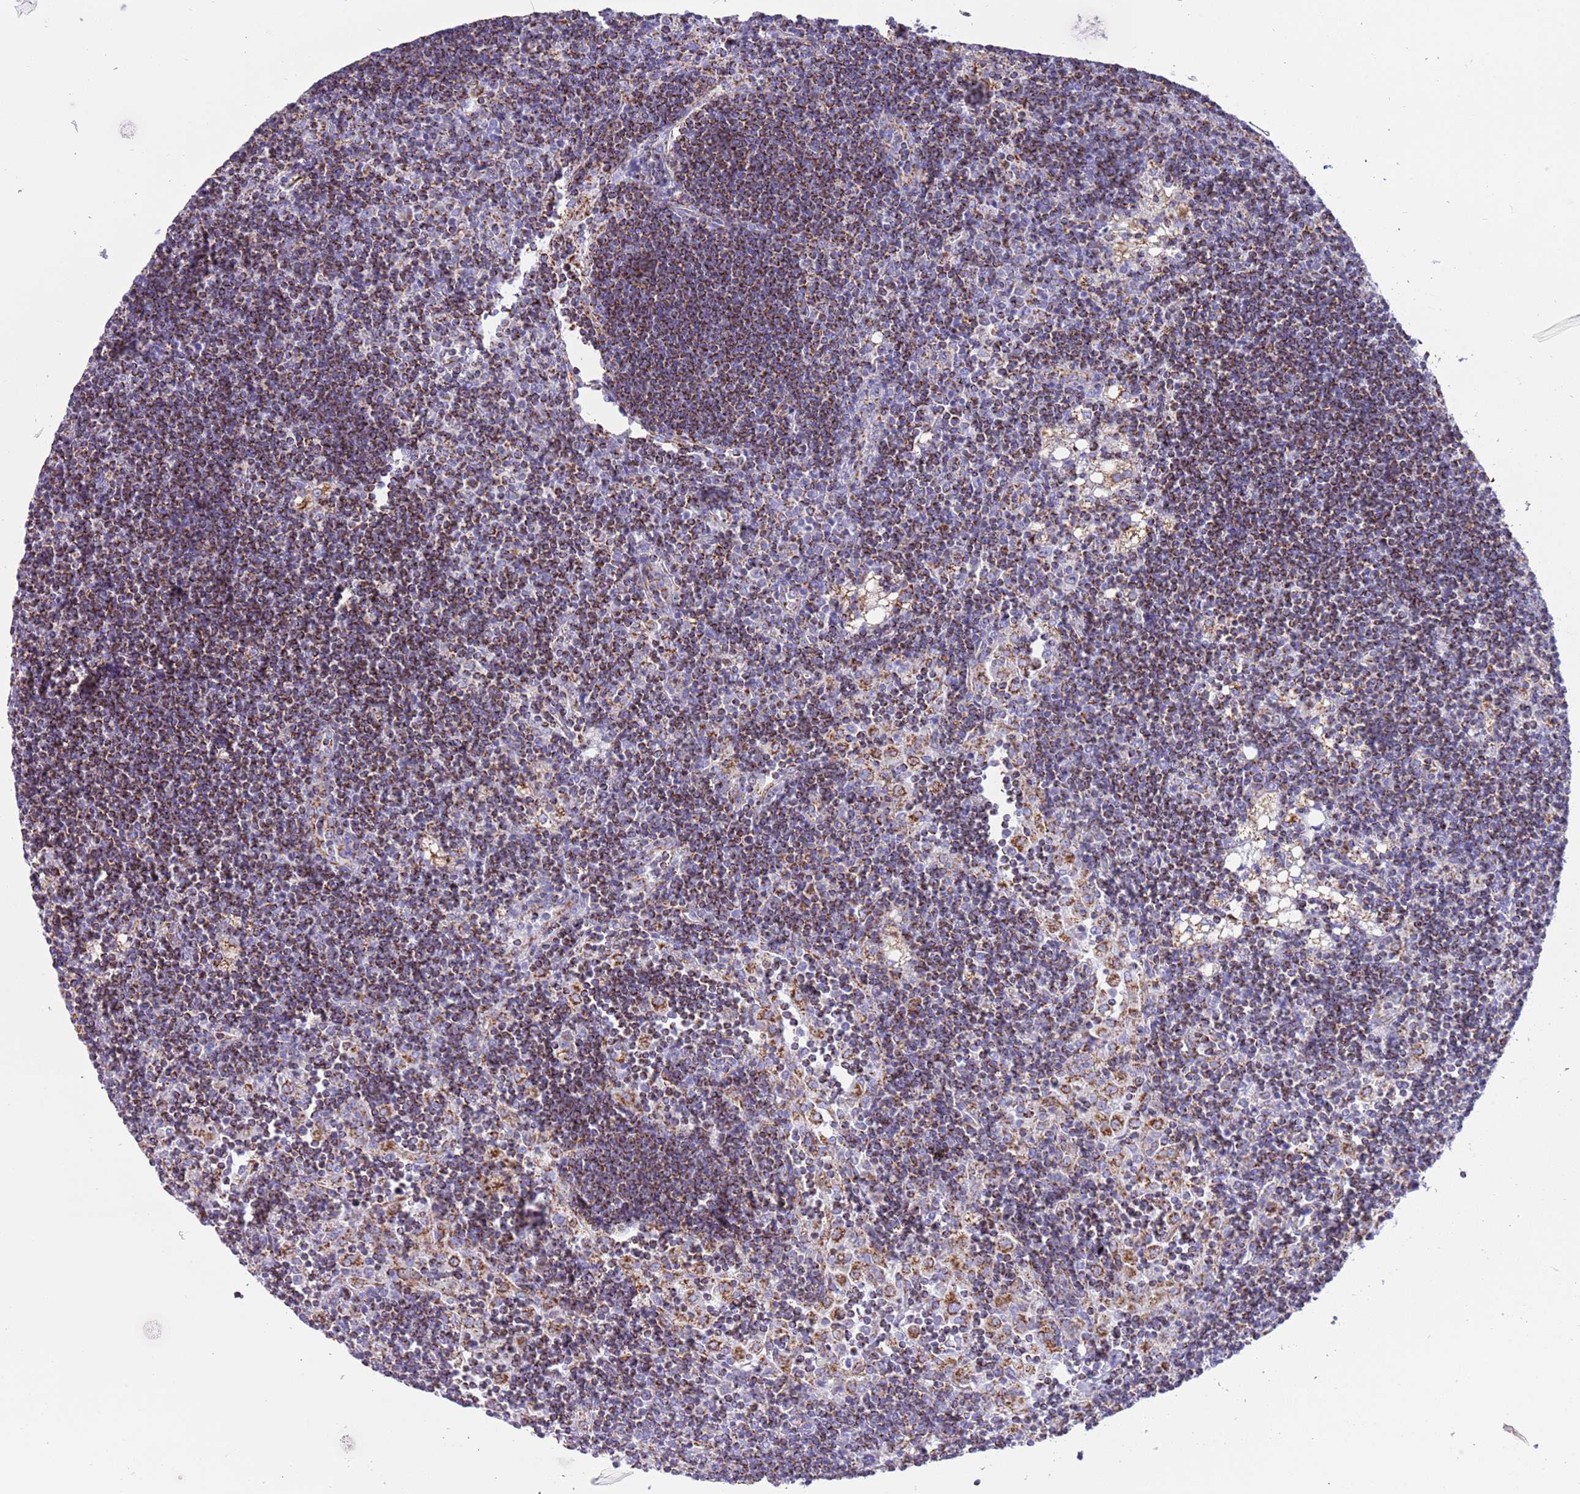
{"staining": {"intensity": "moderate", "quantity": ">75%", "location": "cytoplasmic/membranous"}, "tissue": "lymph node", "cell_type": "Germinal center cells", "image_type": "normal", "snomed": [{"axis": "morphology", "description": "Normal tissue, NOS"}, {"axis": "topography", "description": "Lymph node"}], "caption": "Lymph node stained with DAB immunohistochemistry reveals medium levels of moderate cytoplasmic/membranous staining in about >75% of germinal center cells. (DAB (3,3'-diaminobenzidine) IHC with brightfield microscopy, high magnification).", "gene": "SUCLG2", "patient": {"sex": "male", "age": 24}}